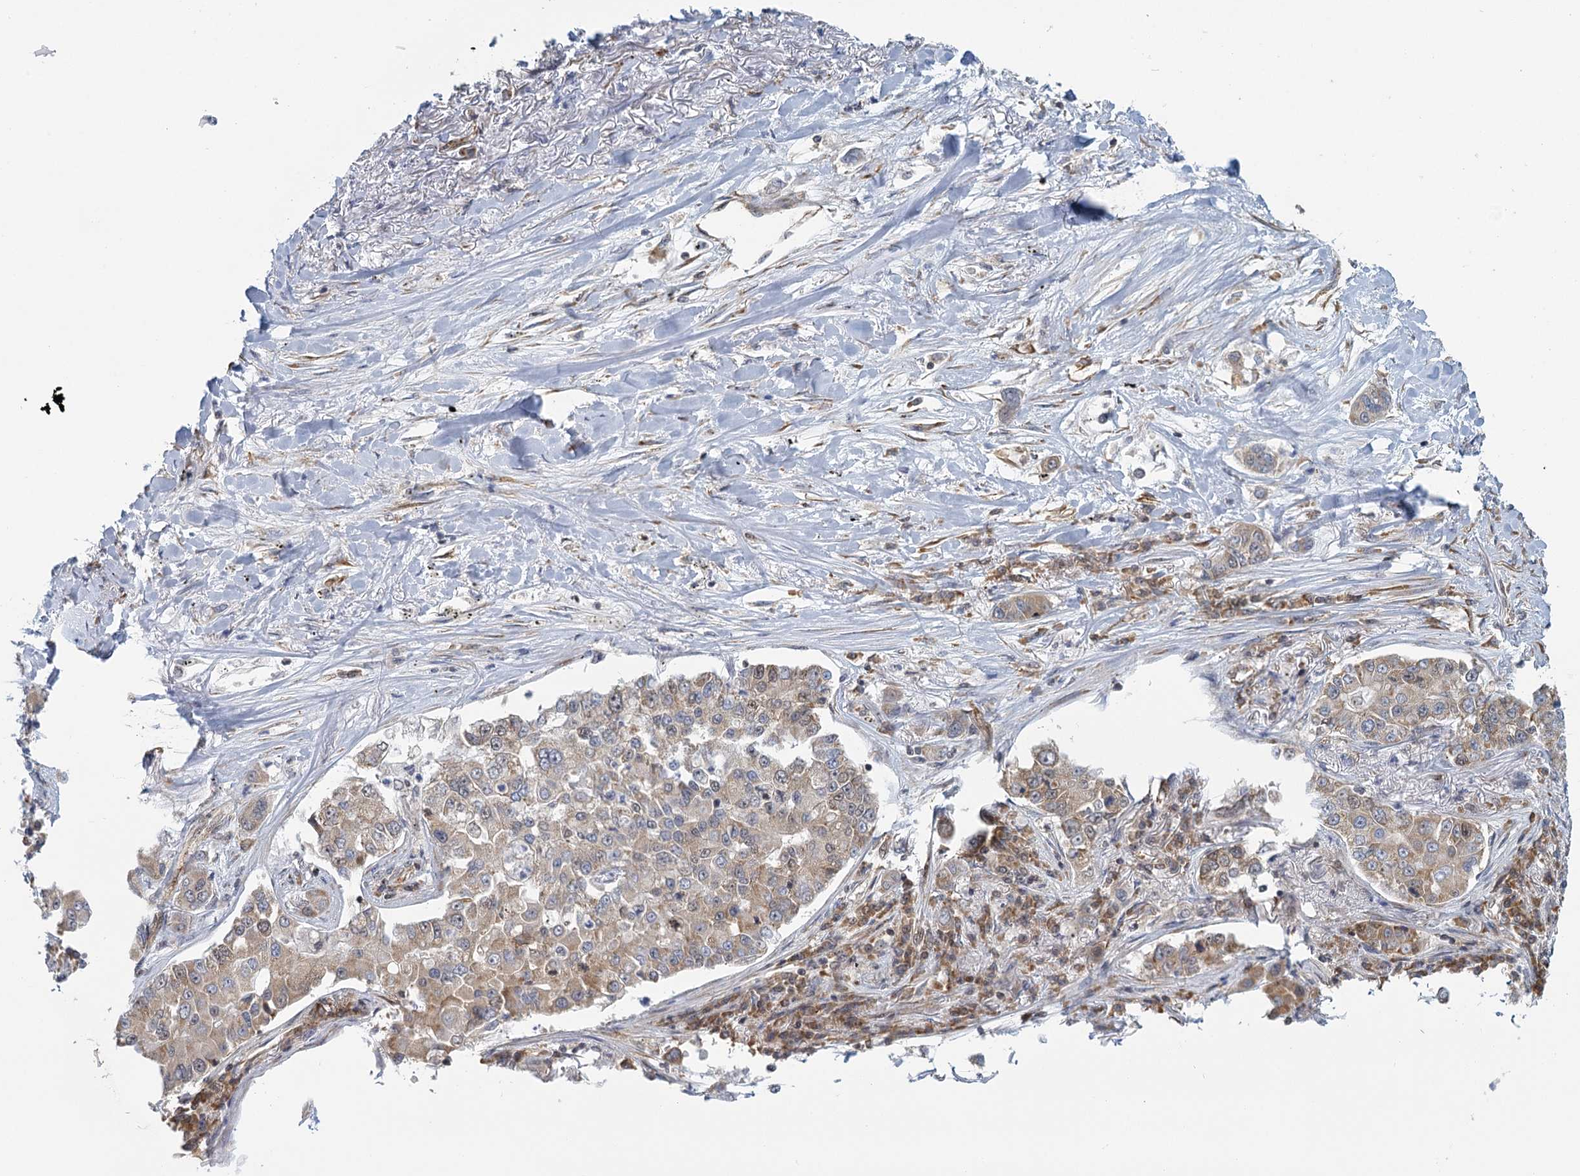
{"staining": {"intensity": "moderate", "quantity": "25%-75%", "location": "cytoplasmic/membranous,nuclear"}, "tissue": "lung cancer", "cell_type": "Tumor cells", "image_type": "cancer", "snomed": [{"axis": "morphology", "description": "Adenocarcinoma, NOS"}, {"axis": "topography", "description": "Lung"}], "caption": "A brown stain highlights moderate cytoplasmic/membranous and nuclear expression of a protein in adenocarcinoma (lung) tumor cells. (Stains: DAB (3,3'-diaminobenzidine) in brown, nuclei in blue, Microscopy: brightfield microscopy at high magnification).", "gene": "GPATCH11", "patient": {"sex": "male", "age": 49}}